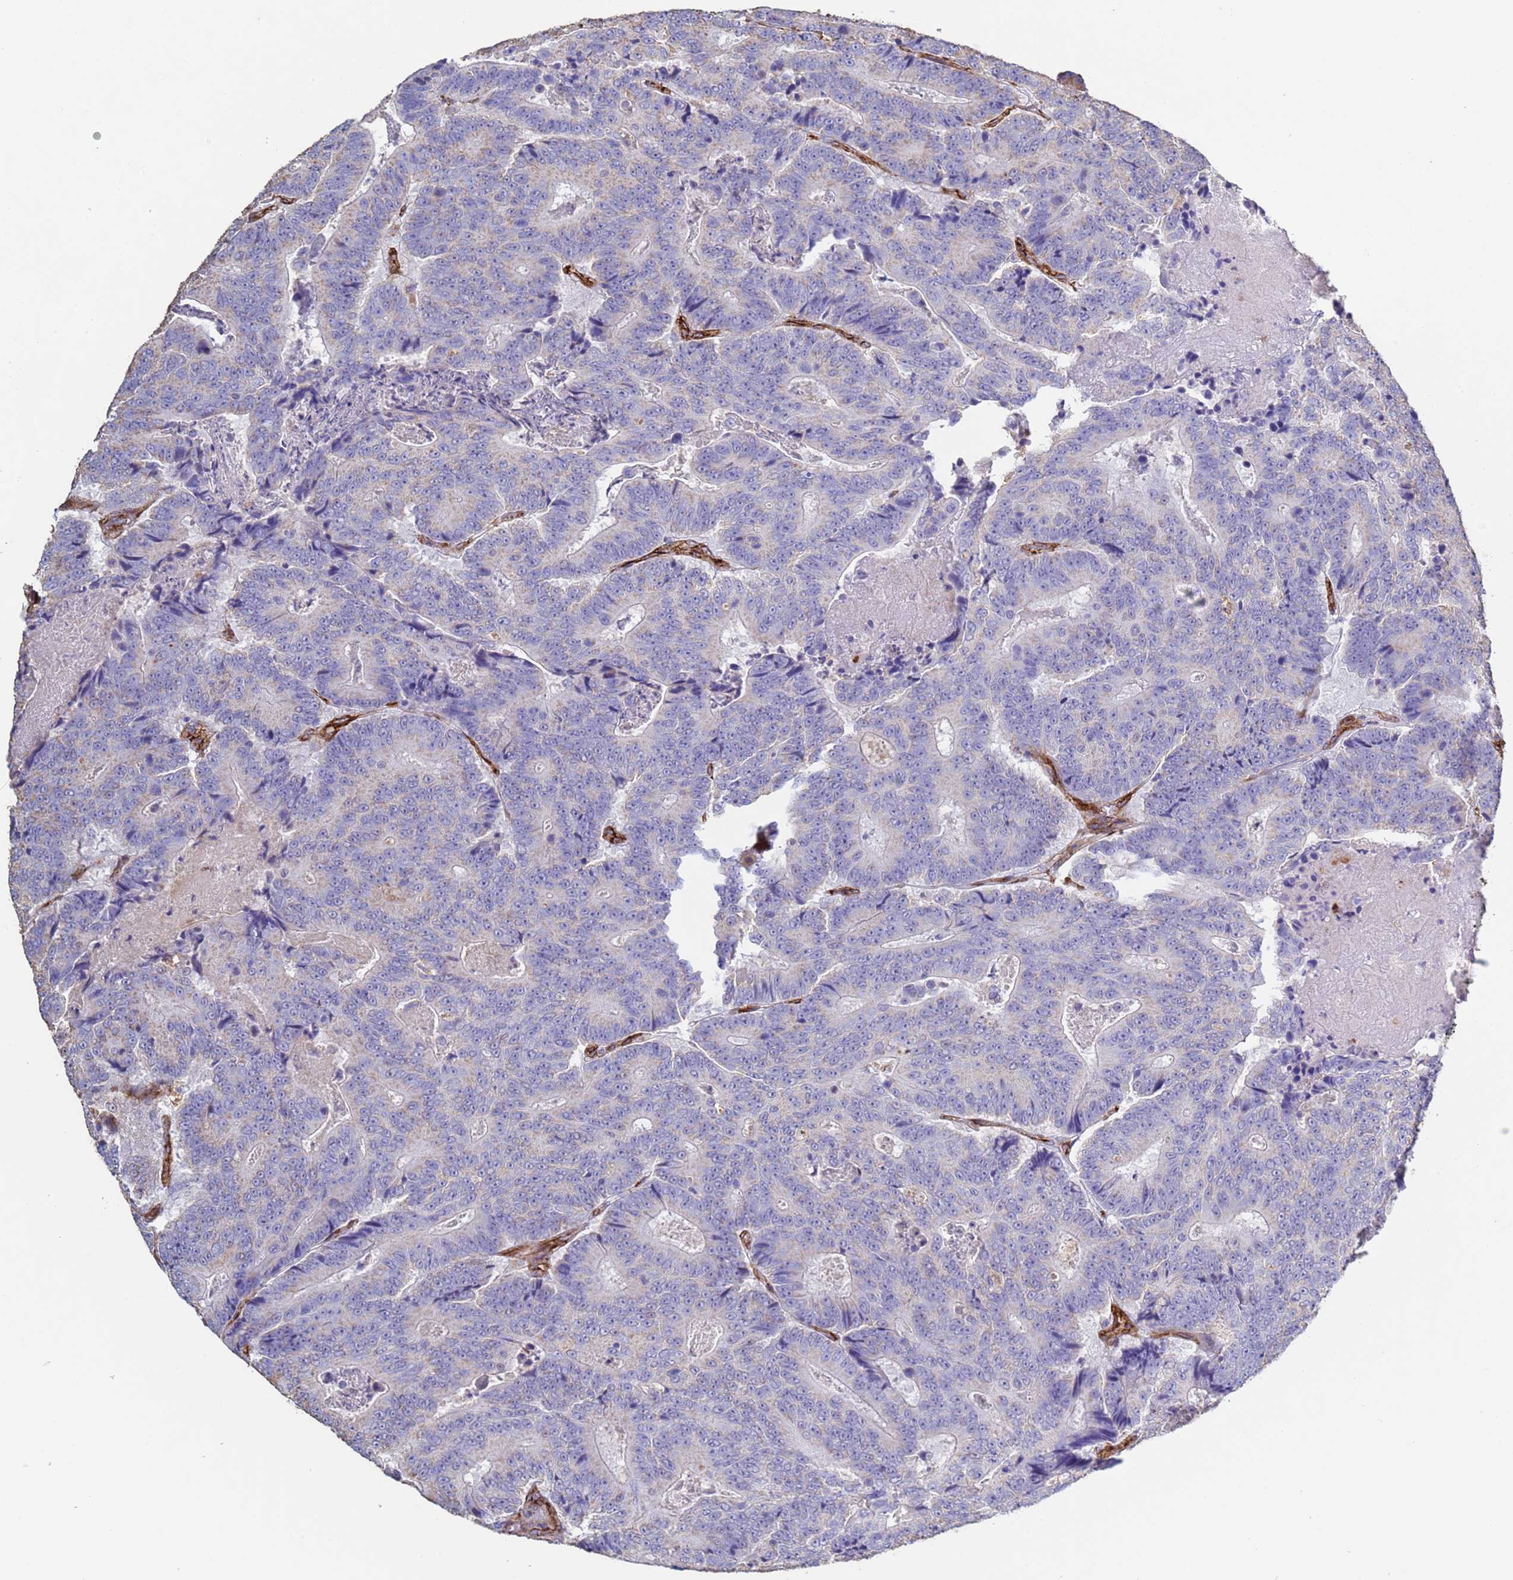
{"staining": {"intensity": "negative", "quantity": "none", "location": "none"}, "tissue": "colorectal cancer", "cell_type": "Tumor cells", "image_type": "cancer", "snomed": [{"axis": "morphology", "description": "Adenocarcinoma, NOS"}, {"axis": "topography", "description": "Colon"}], "caption": "DAB immunohistochemical staining of colorectal adenocarcinoma shows no significant expression in tumor cells.", "gene": "GASK1A", "patient": {"sex": "male", "age": 83}}